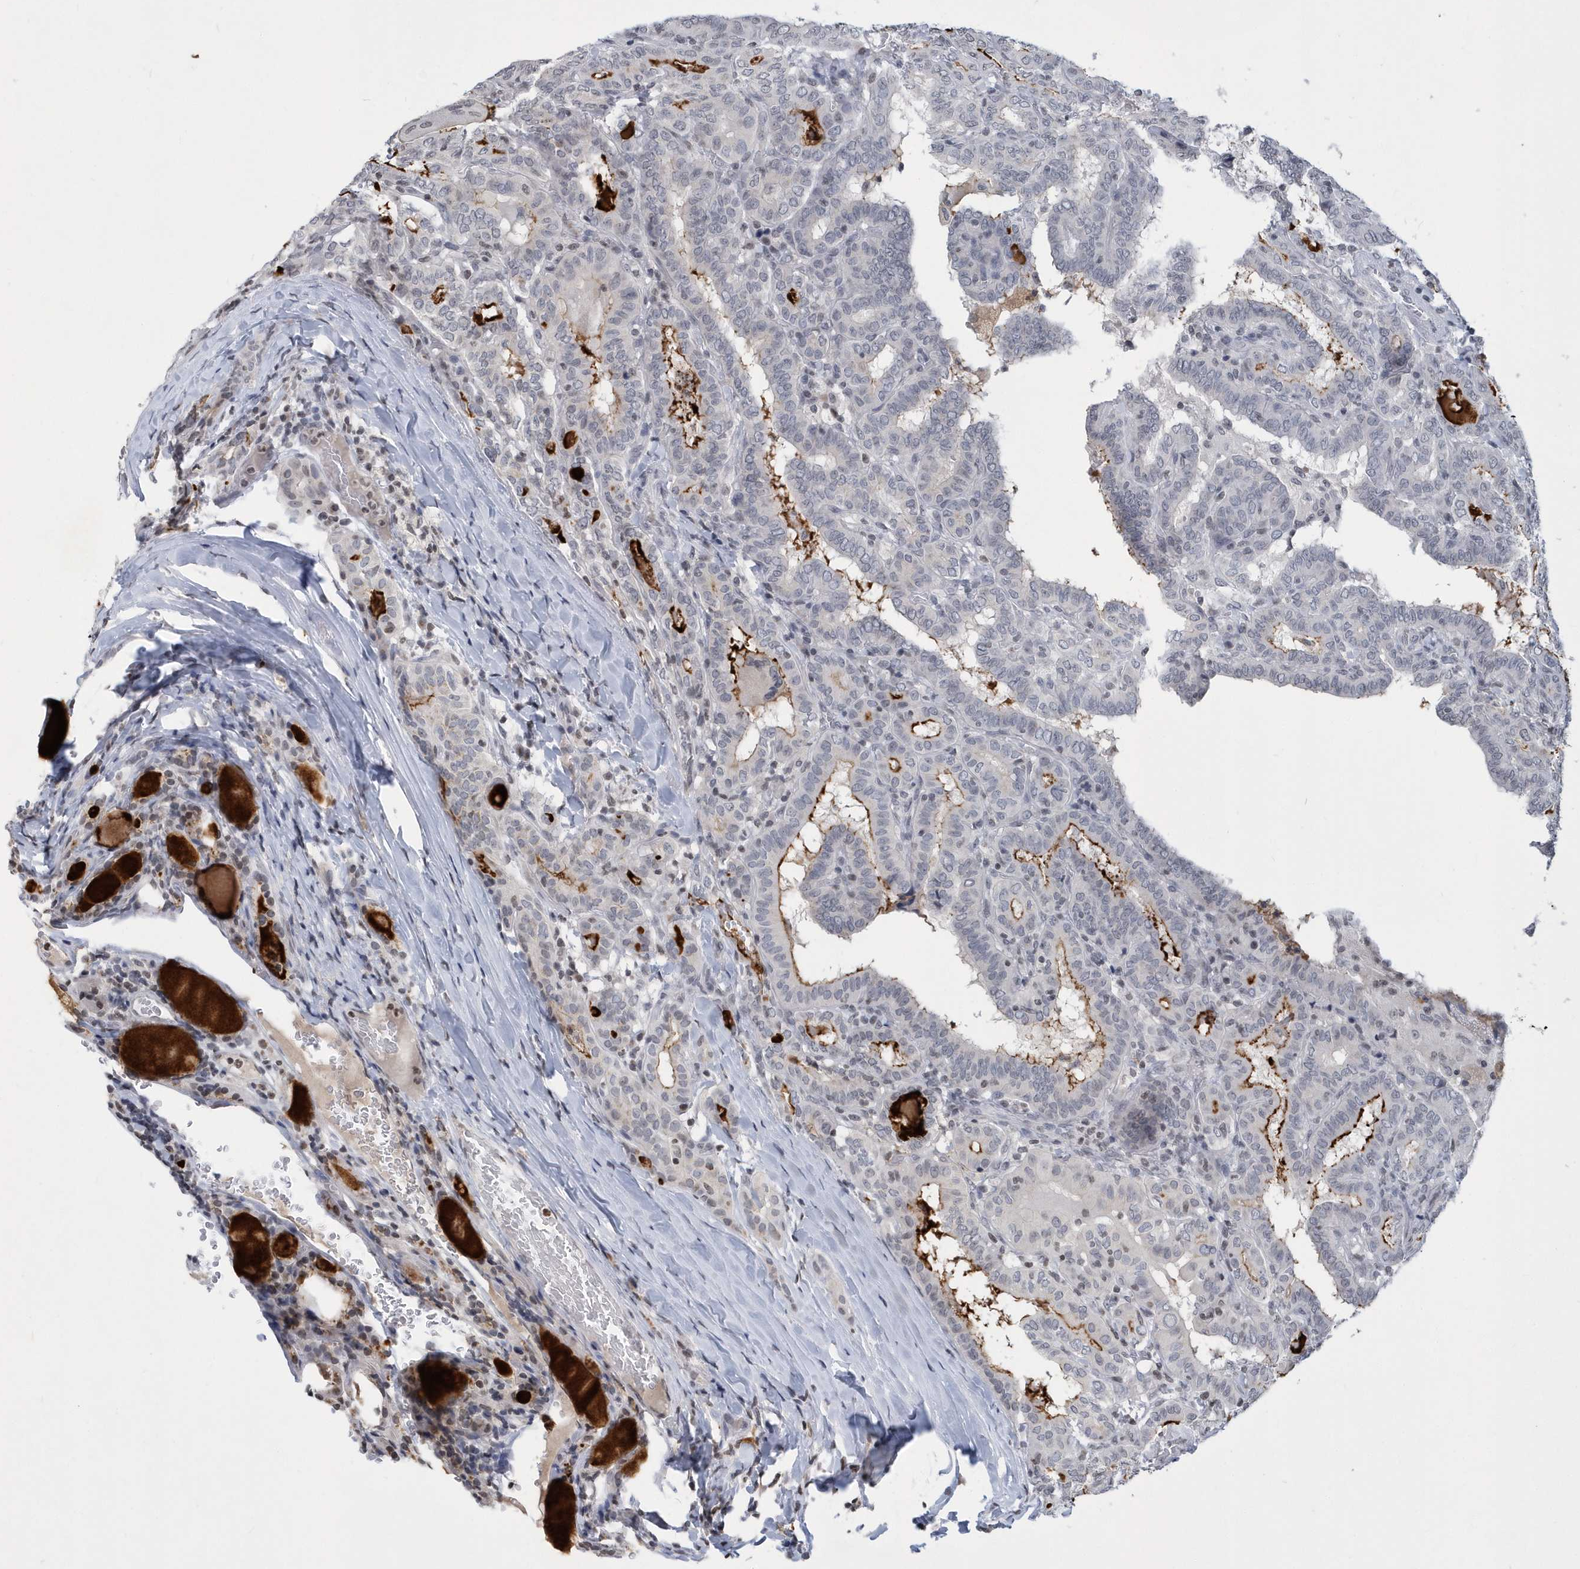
{"staining": {"intensity": "moderate", "quantity": "<25%", "location": "cytoplasmic/membranous"}, "tissue": "thyroid cancer", "cell_type": "Tumor cells", "image_type": "cancer", "snomed": [{"axis": "morphology", "description": "Papillary adenocarcinoma, NOS"}, {"axis": "topography", "description": "Thyroid gland"}], "caption": "Brown immunohistochemical staining in human thyroid cancer (papillary adenocarcinoma) exhibits moderate cytoplasmic/membranous staining in about <25% of tumor cells. (Stains: DAB in brown, nuclei in blue, Microscopy: brightfield microscopy at high magnification).", "gene": "VWA5B2", "patient": {"sex": "female", "age": 72}}